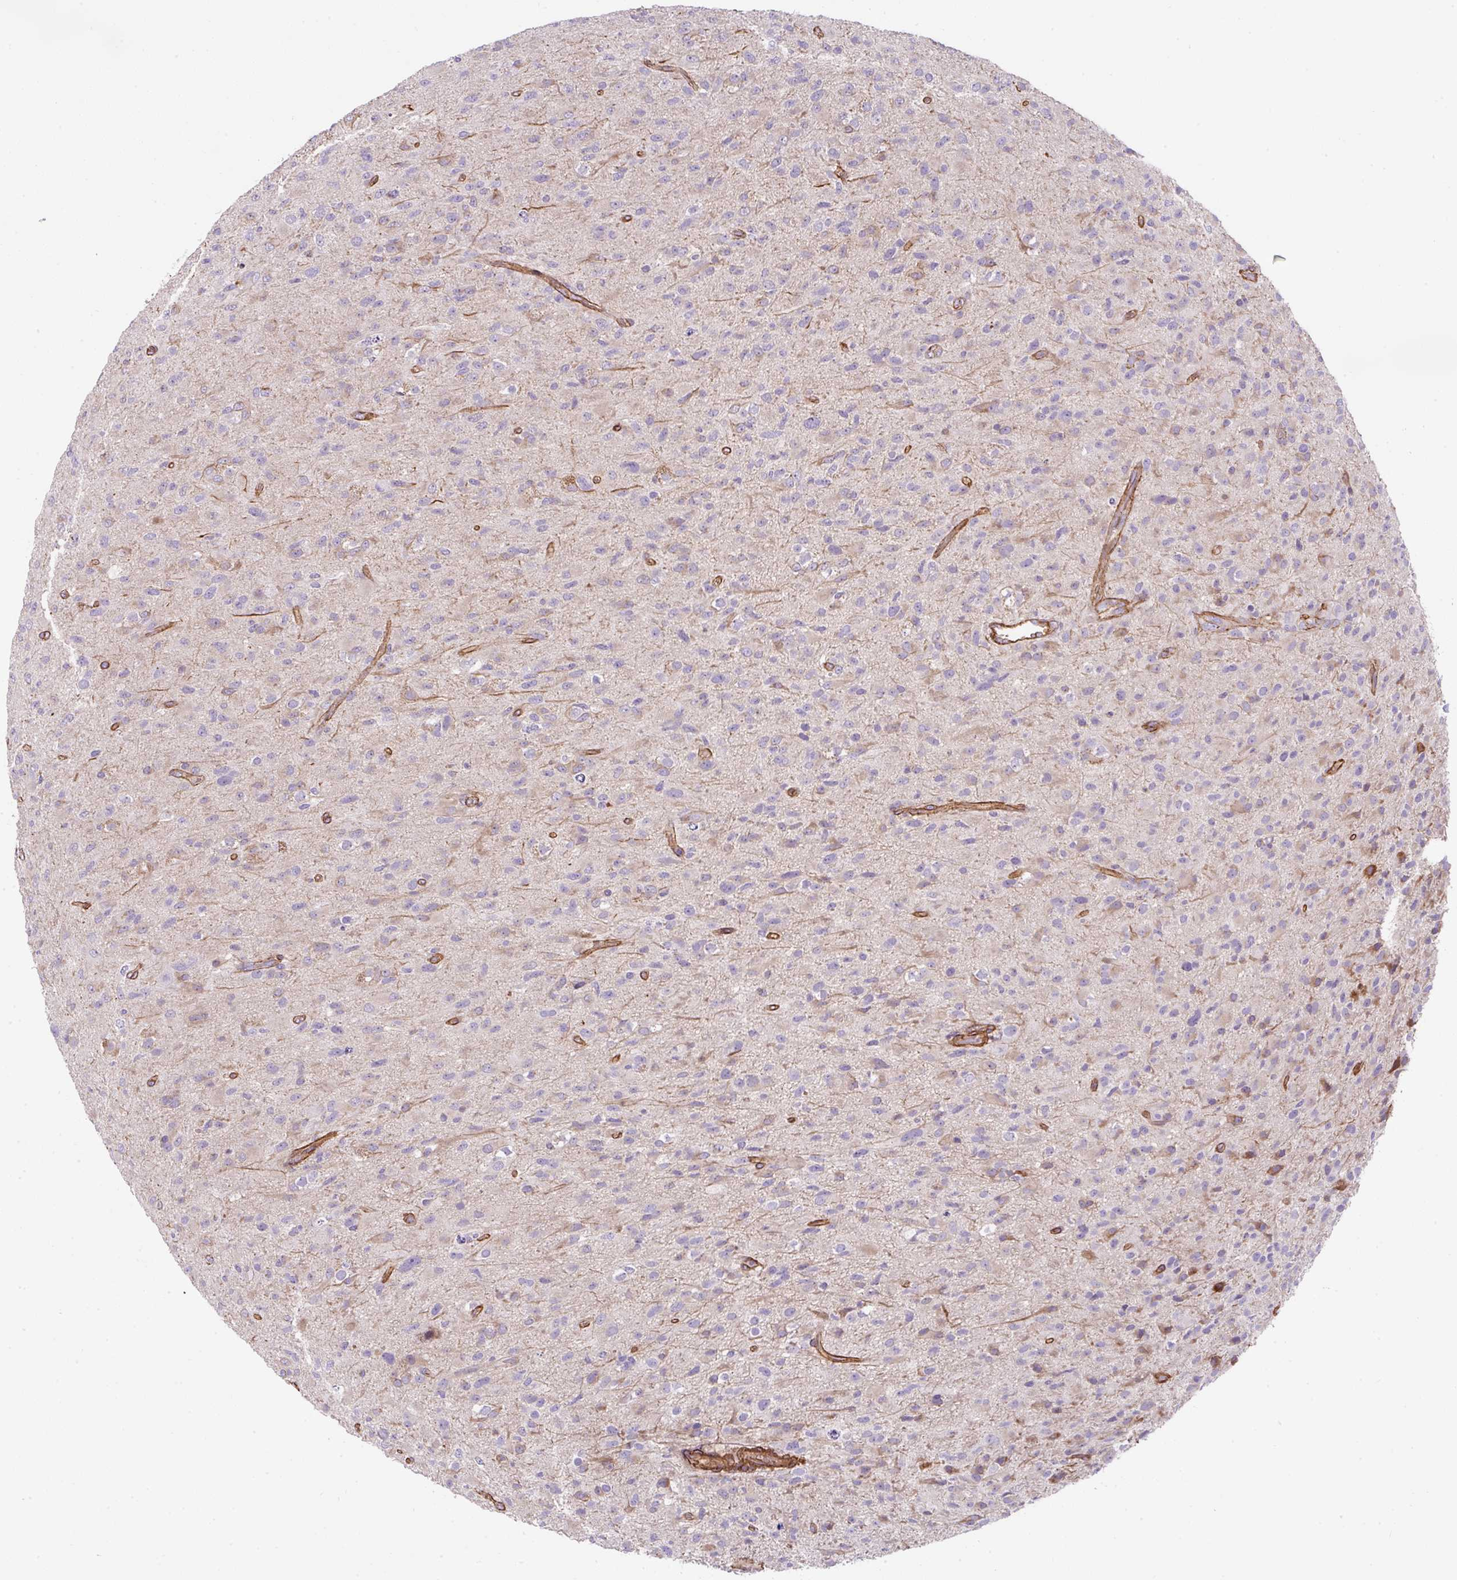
{"staining": {"intensity": "weak", "quantity": "25%-75%", "location": "cytoplasmic/membranous"}, "tissue": "glioma", "cell_type": "Tumor cells", "image_type": "cancer", "snomed": [{"axis": "morphology", "description": "Glioma, malignant, Low grade"}, {"axis": "topography", "description": "Brain"}], "caption": "A low amount of weak cytoplasmic/membranous expression is seen in approximately 25%-75% of tumor cells in glioma tissue. The protein is shown in brown color, while the nuclei are stained blue.", "gene": "ANKUB1", "patient": {"sex": "male", "age": 65}}